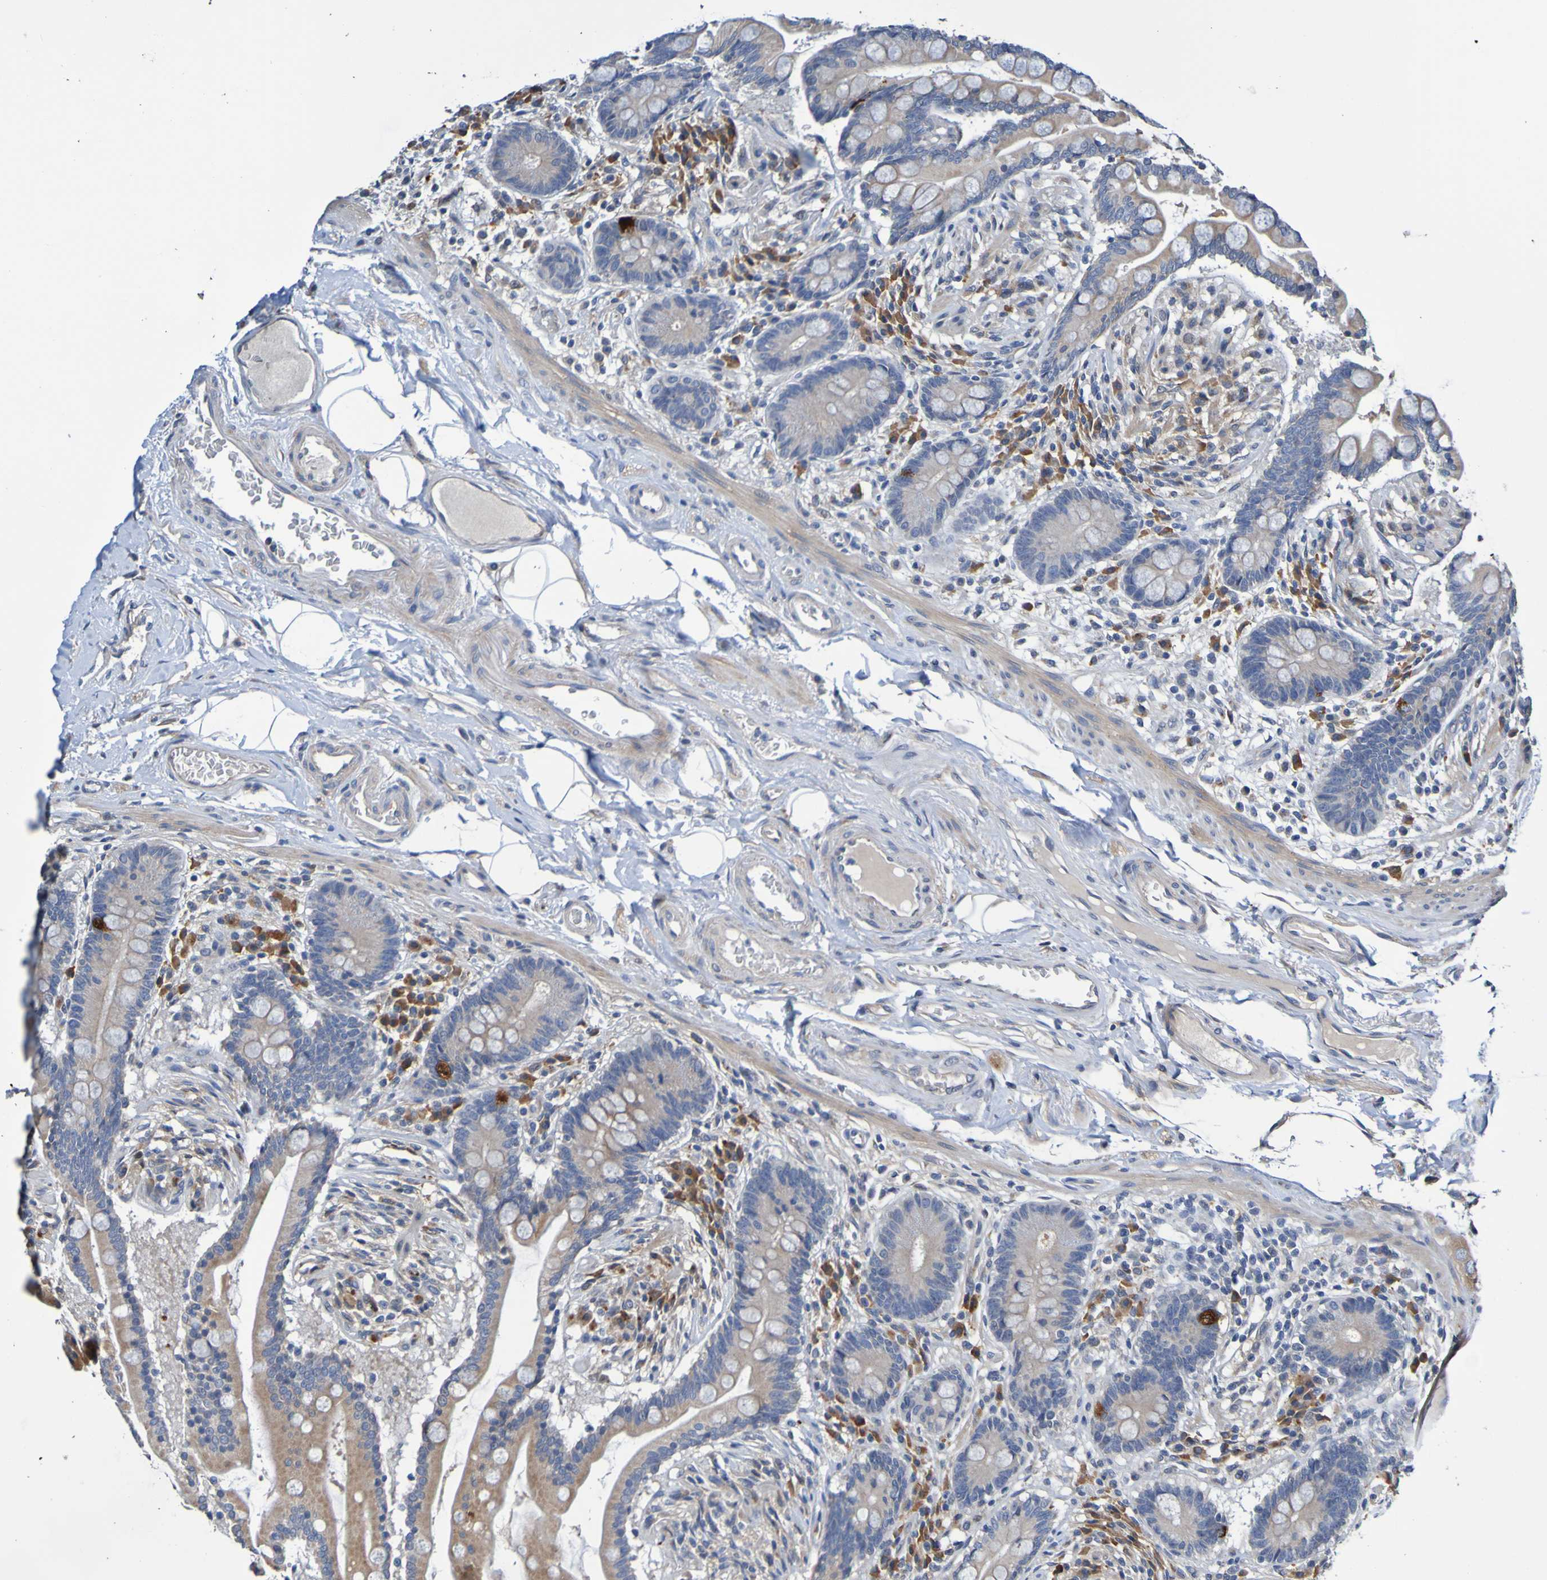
{"staining": {"intensity": "negative", "quantity": "none", "location": "none"}, "tissue": "colon", "cell_type": "Endothelial cells", "image_type": "normal", "snomed": [{"axis": "morphology", "description": "Normal tissue, NOS"}, {"axis": "topography", "description": "Colon"}], "caption": "DAB (3,3'-diaminobenzidine) immunohistochemical staining of benign human colon exhibits no significant expression in endothelial cells.", "gene": "METAP2", "patient": {"sex": "male", "age": 73}}